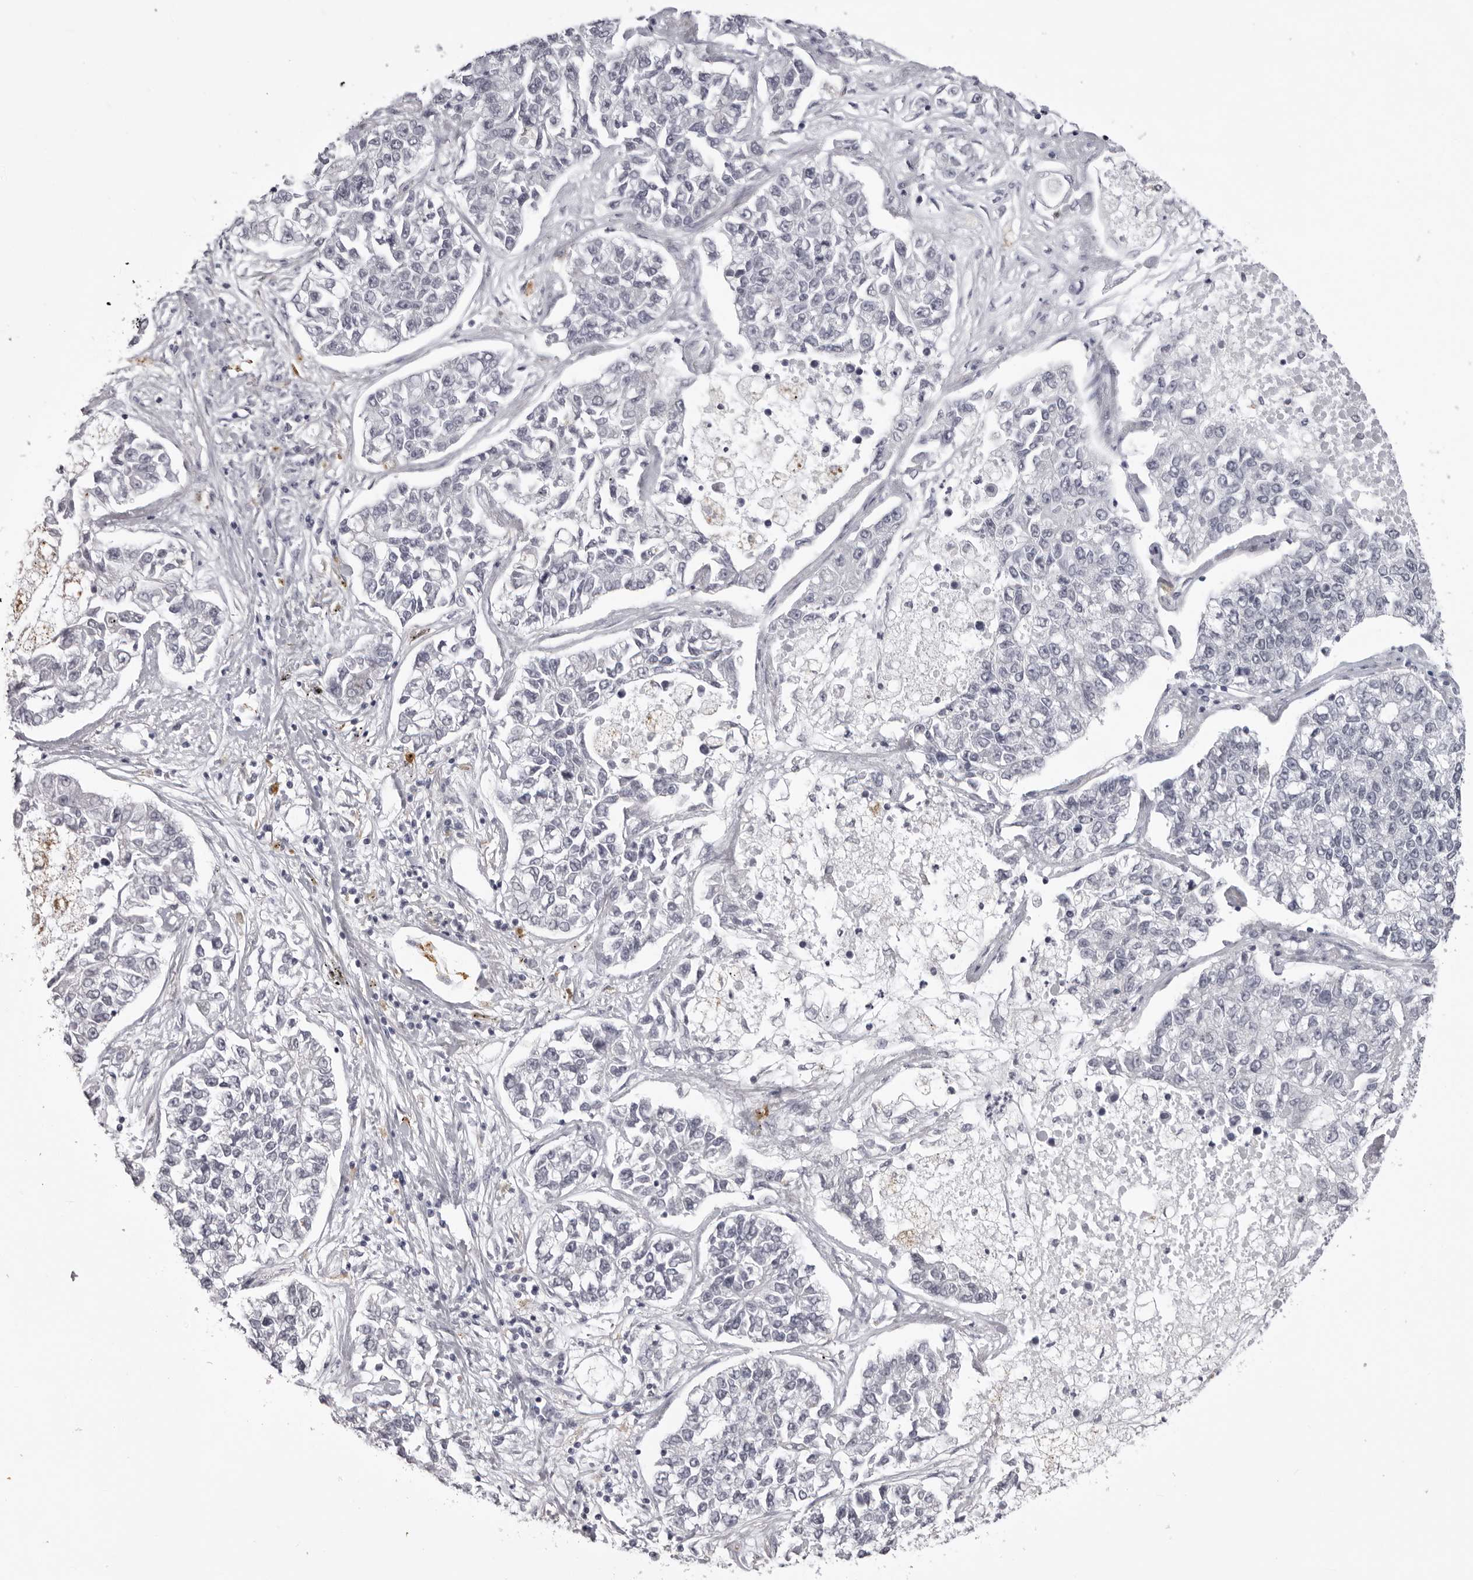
{"staining": {"intensity": "negative", "quantity": "none", "location": "none"}, "tissue": "lung cancer", "cell_type": "Tumor cells", "image_type": "cancer", "snomed": [{"axis": "morphology", "description": "Adenocarcinoma, NOS"}, {"axis": "topography", "description": "Lung"}], "caption": "An immunohistochemistry image of lung adenocarcinoma is shown. There is no staining in tumor cells of lung adenocarcinoma.", "gene": "SUGCT", "patient": {"sex": "male", "age": 49}}